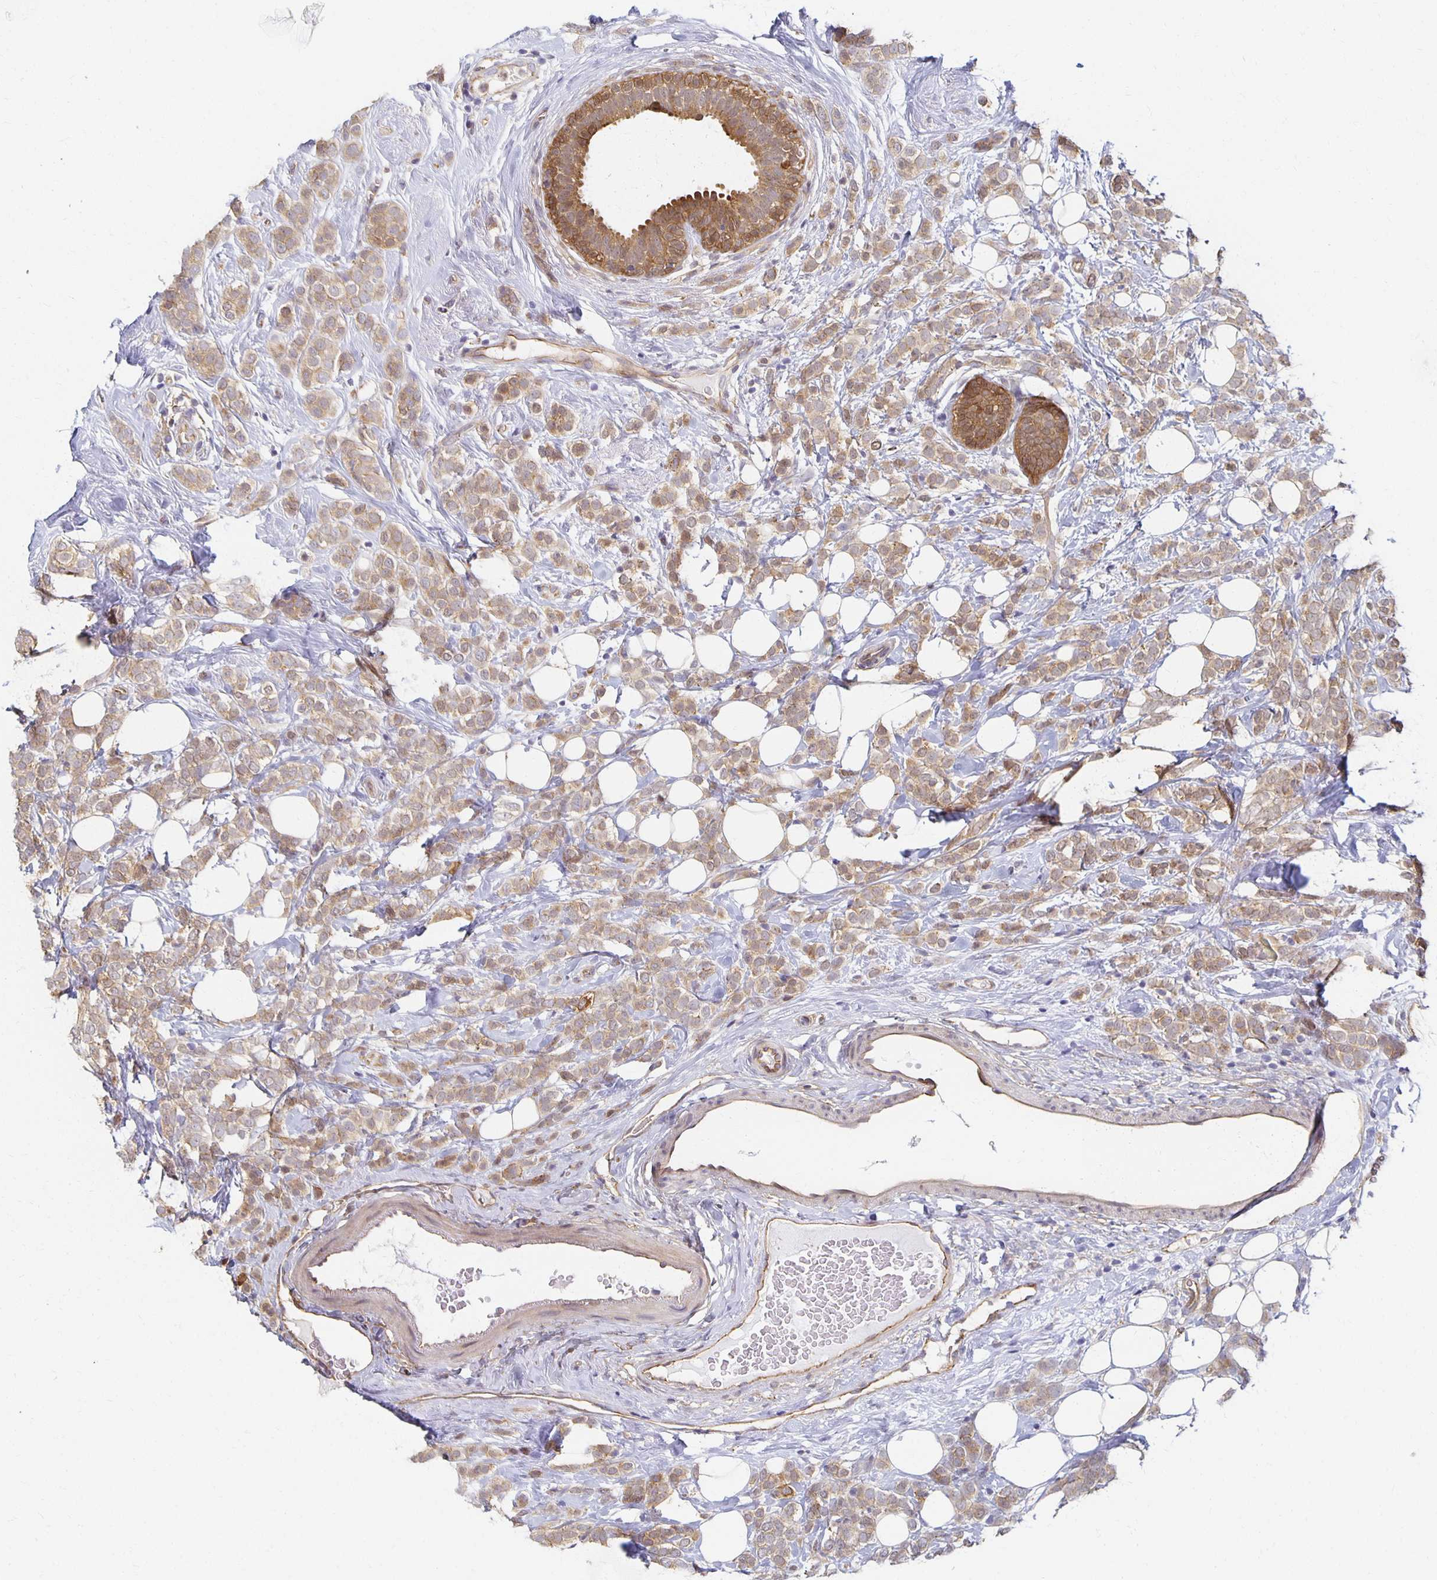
{"staining": {"intensity": "weak", "quantity": ">75%", "location": "cytoplasmic/membranous"}, "tissue": "breast cancer", "cell_type": "Tumor cells", "image_type": "cancer", "snomed": [{"axis": "morphology", "description": "Lobular carcinoma"}, {"axis": "topography", "description": "Breast"}], "caption": "Weak cytoplasmic/membranous expression is identified in about >75% of tumor cells in lobular carcinoma (breast).", "gene": "SORL1", "patient": {"sex": "female", "age": 49}}